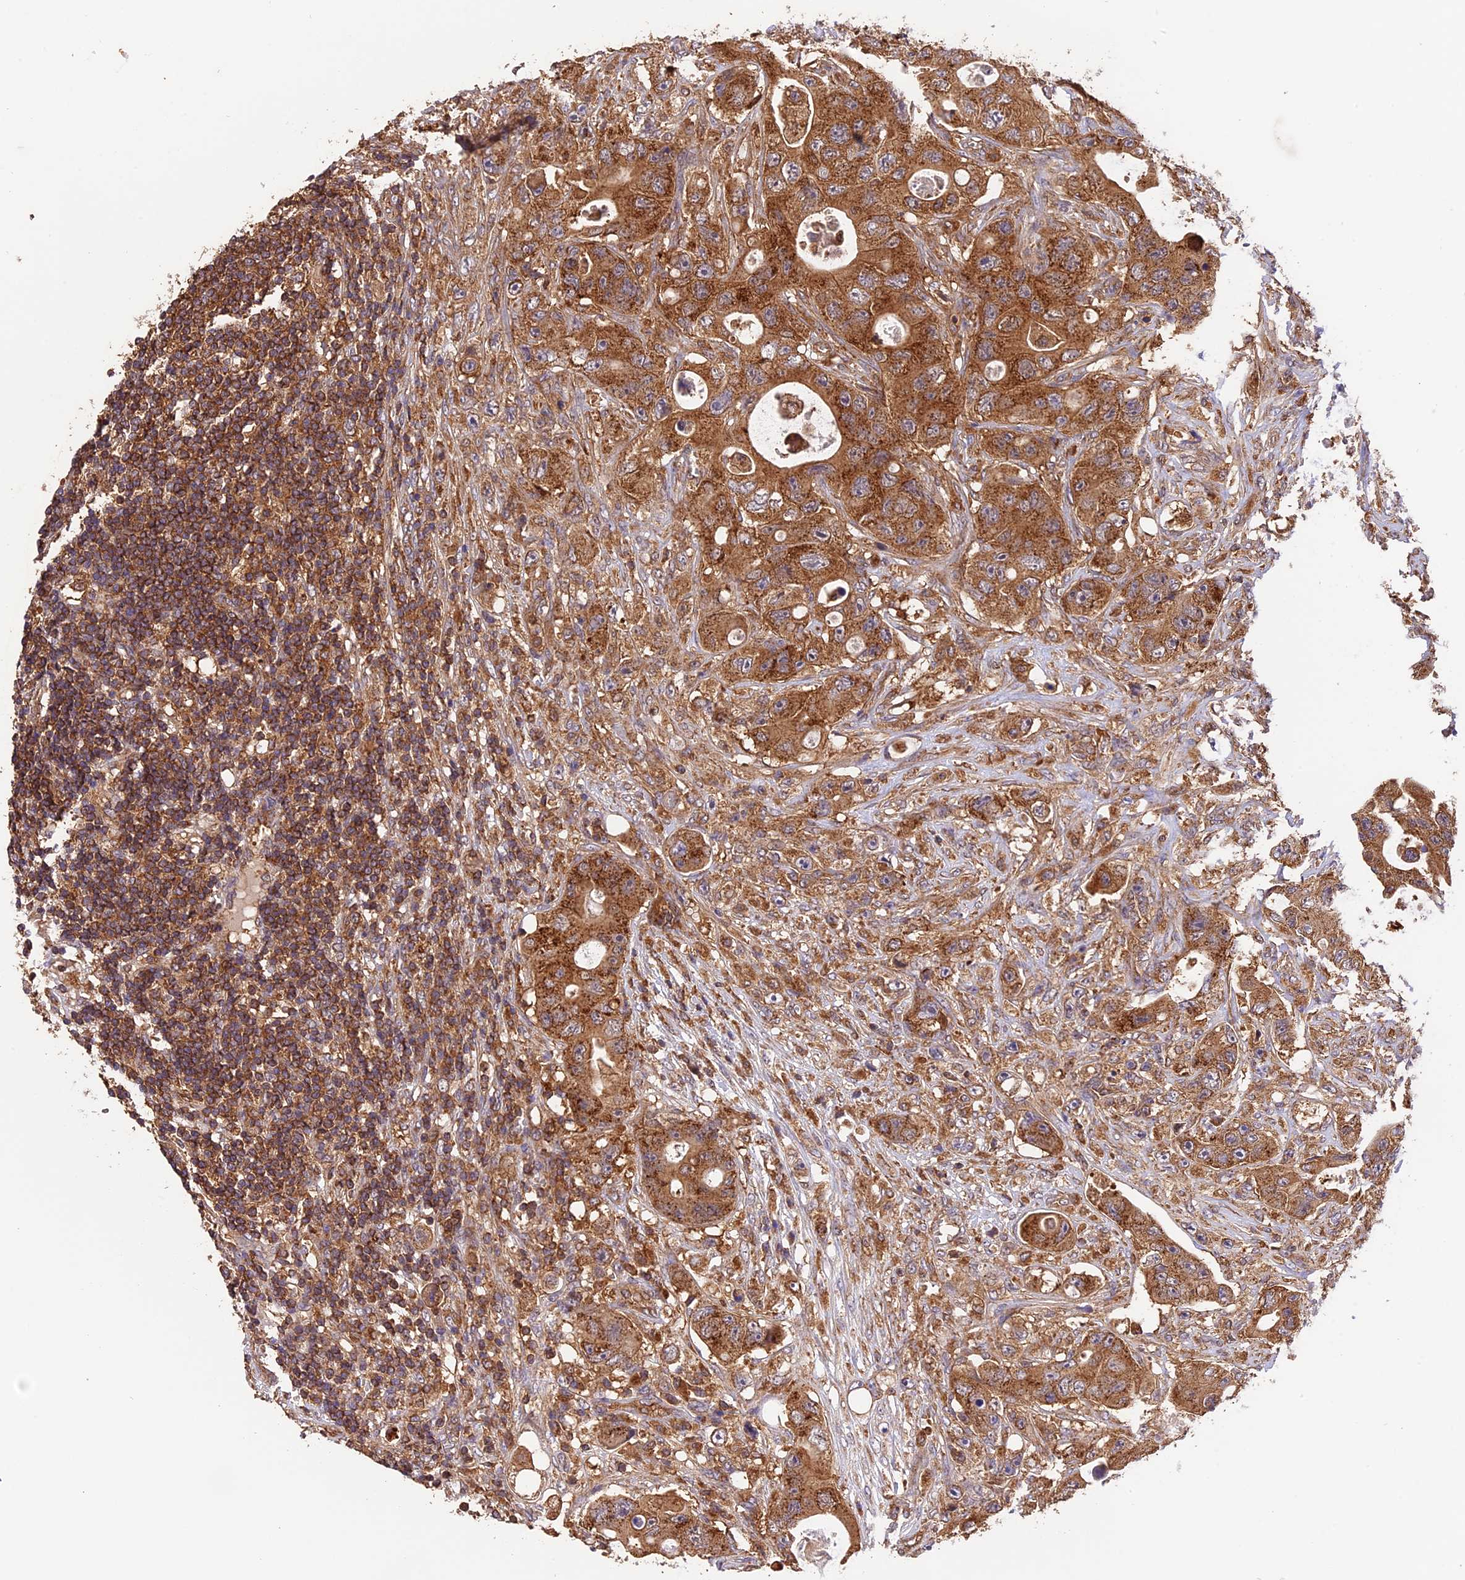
{"staining": {"intensity": "moderate", "quantity": ">75%", "location": "cytoplasmic/membranous"}, "tissue": "colorectal cancer", "cell_type": "Tumor cells", "image_type": "cancer", "snomed": [{"axis": "morphology", "description": "Adenocarcinoma, NOS"}, {"axis": "topography", "description": "Colon"}], "caption": "This image demonstrates adenocarcinoma (colorectal) stained with immunohistochemistry (IHC) to label a protein in brown. The cytoplasmic/membranous of tumor cells show moderate positivity for the protein. Nuclei are counter-stained blue.", "gene": "PEX3", "patient": {"sex": "female", "age": 46}}